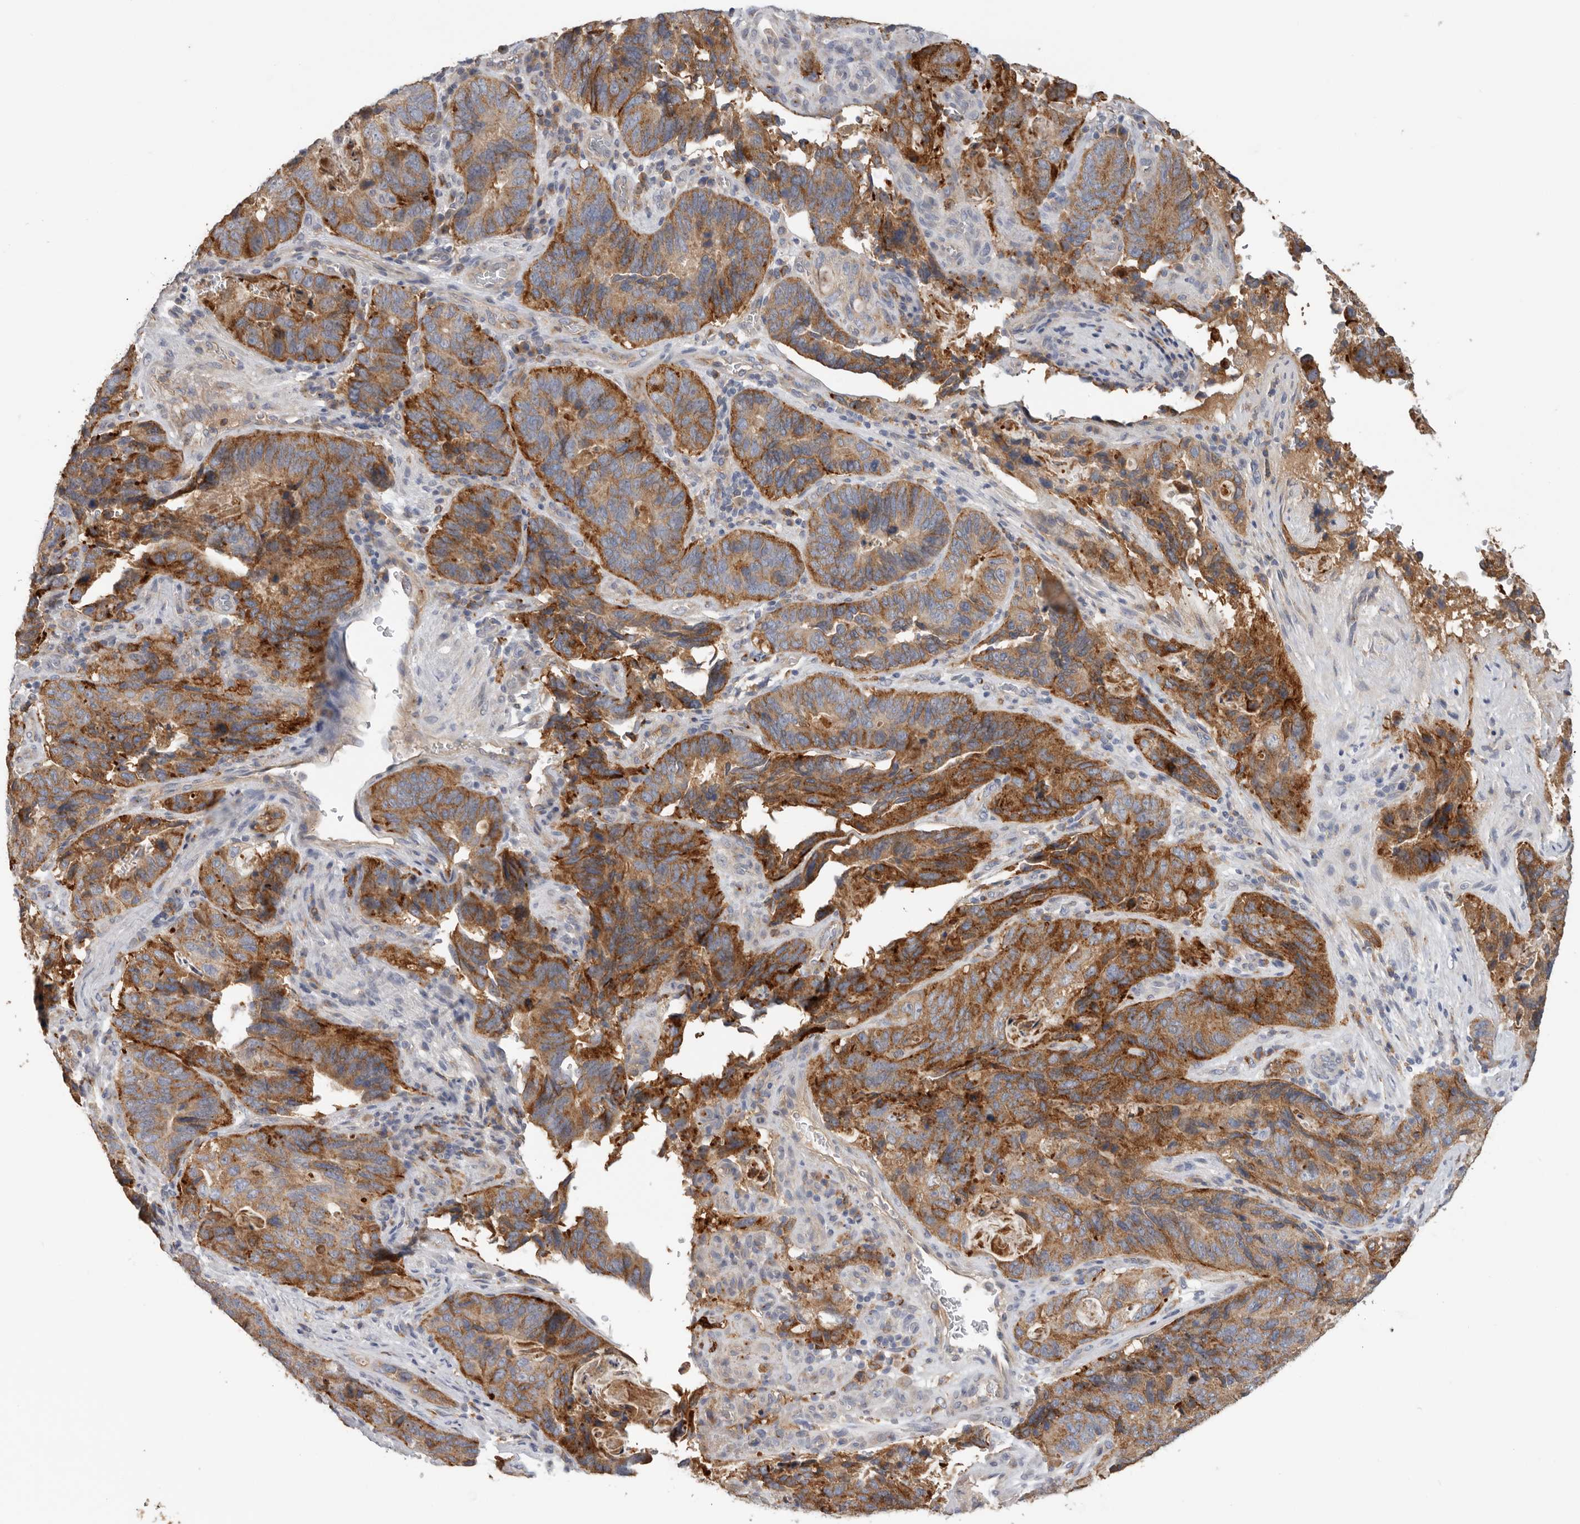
{"staining": {"intensity": "strong", "quantity": ">75%", "location": "cytoplasmic/membranous"}, "tissue": "stomach cancer", "cell_type": "Tumor cells", "image_type": "cancer", "snomed": [{"axis": "morphology", "description": "Normal tissue, NOS"}, {"axis": "morphology", "description": "Adenocarcinoma, NOS"}, {"axis": "topography", "description": "Stomach"}], "caption": "High-magnification brightfield microscopy of adenocarcinoma (stomach) stained with DAB (3,3'-diaminobenzidine) (brown) and counterstained with hematoxylin (blue). tumor cells exhibit strong cytoplasmic/membranous positivity is identified in approximately>75% of cells.", "gene": "TFRC", "patient": {"sex": "female", "age": 89}}